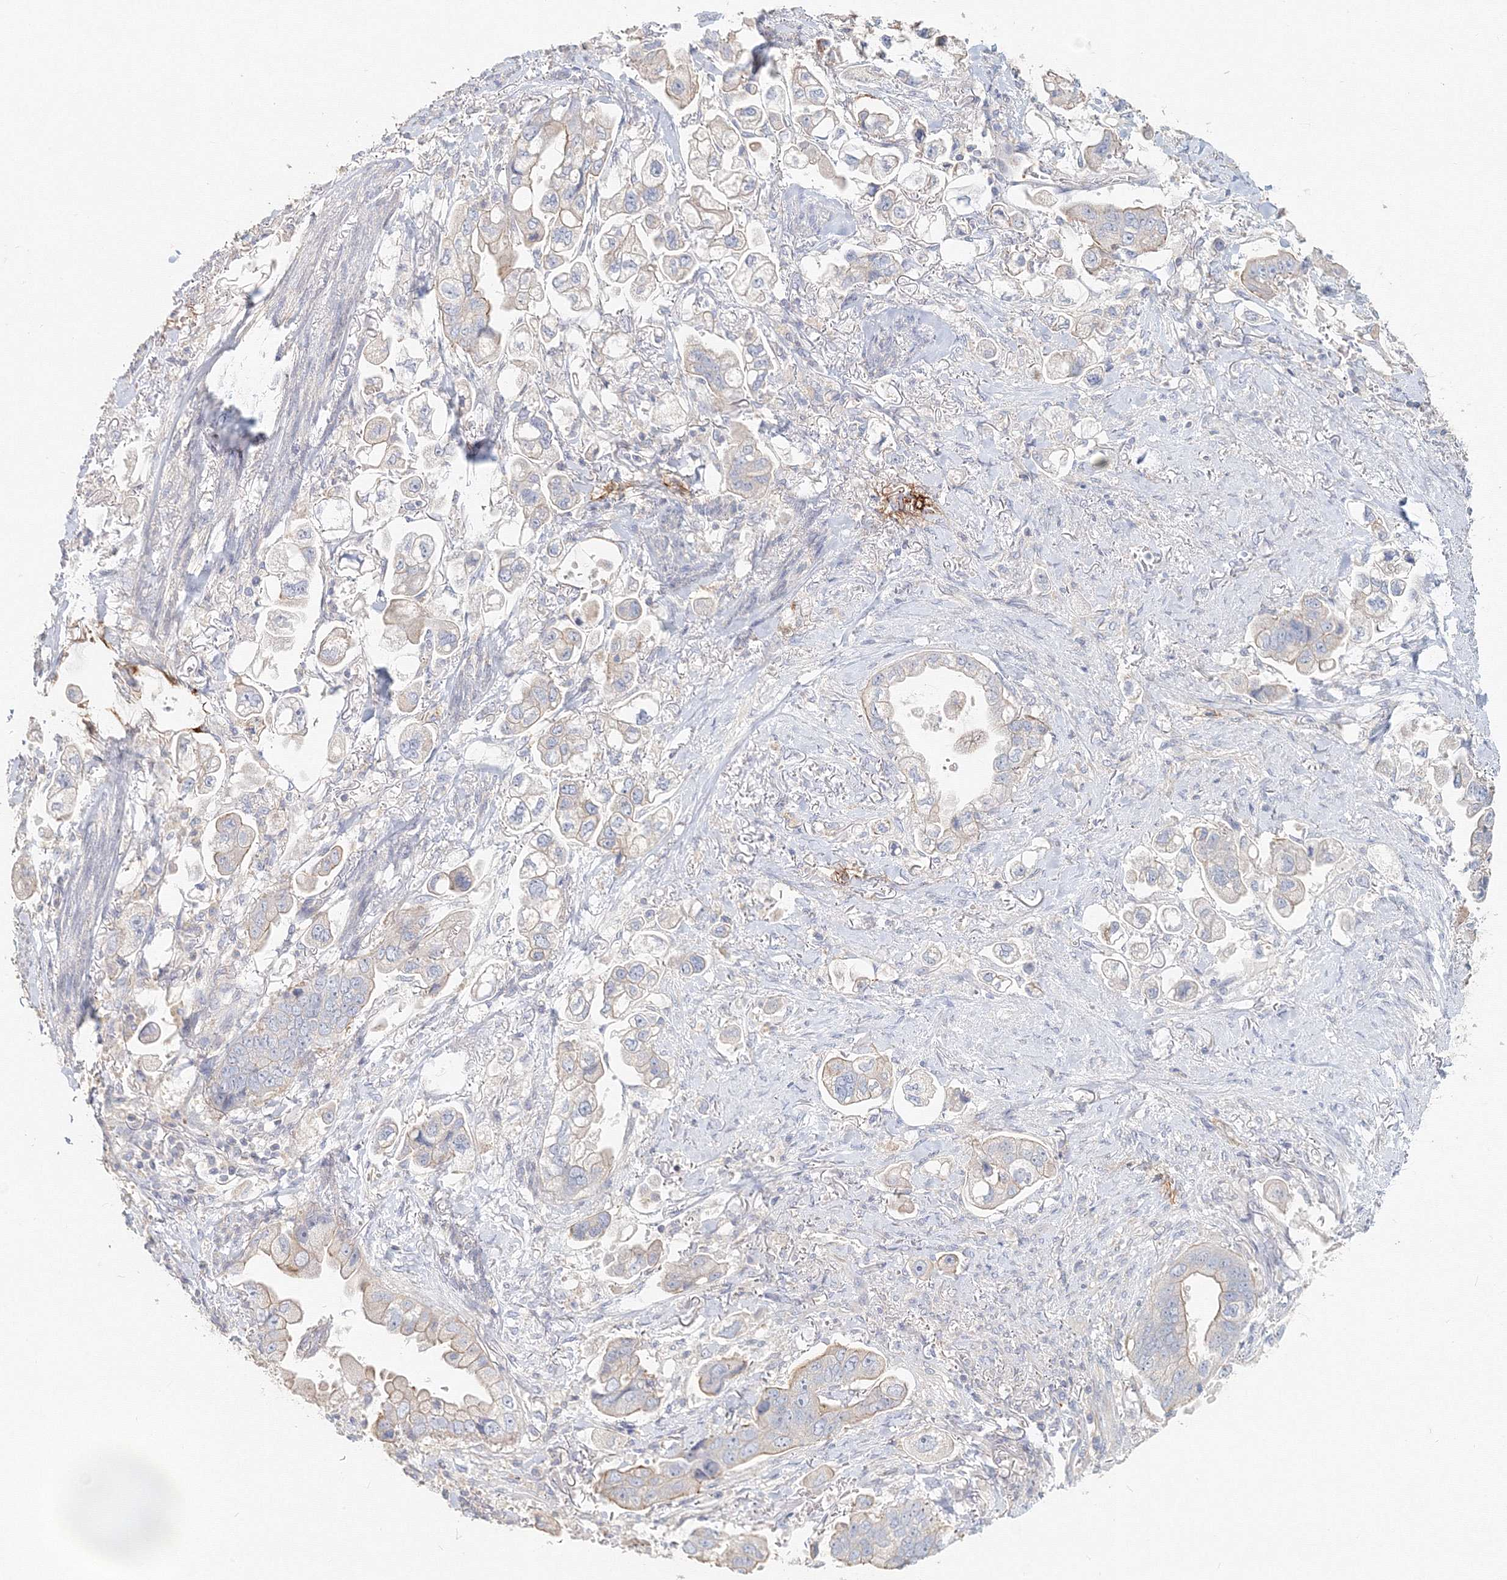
{"staining": {"intensity": "weak", "quantity": "25%-75%", "location": "cytoplasmic/membranous"}, "tissue": "stomach cancer", "cell_type": "Tumor cells", "image_type": "cancer", "snomed": [{"axis": "morphology", "description": "Adenocarcinoma, NOS"}, {"axis": "topography", "description": "Stomach"}], "caption": "Stomach adenocarcinoma tissue shows weak cytoplasmic/membranous expression in approximately 25%-75% of tumor cells, visualized by immunohistochemistry.", "gene": "MMRN1", "patient": {"sex": "male", "age": 62}}